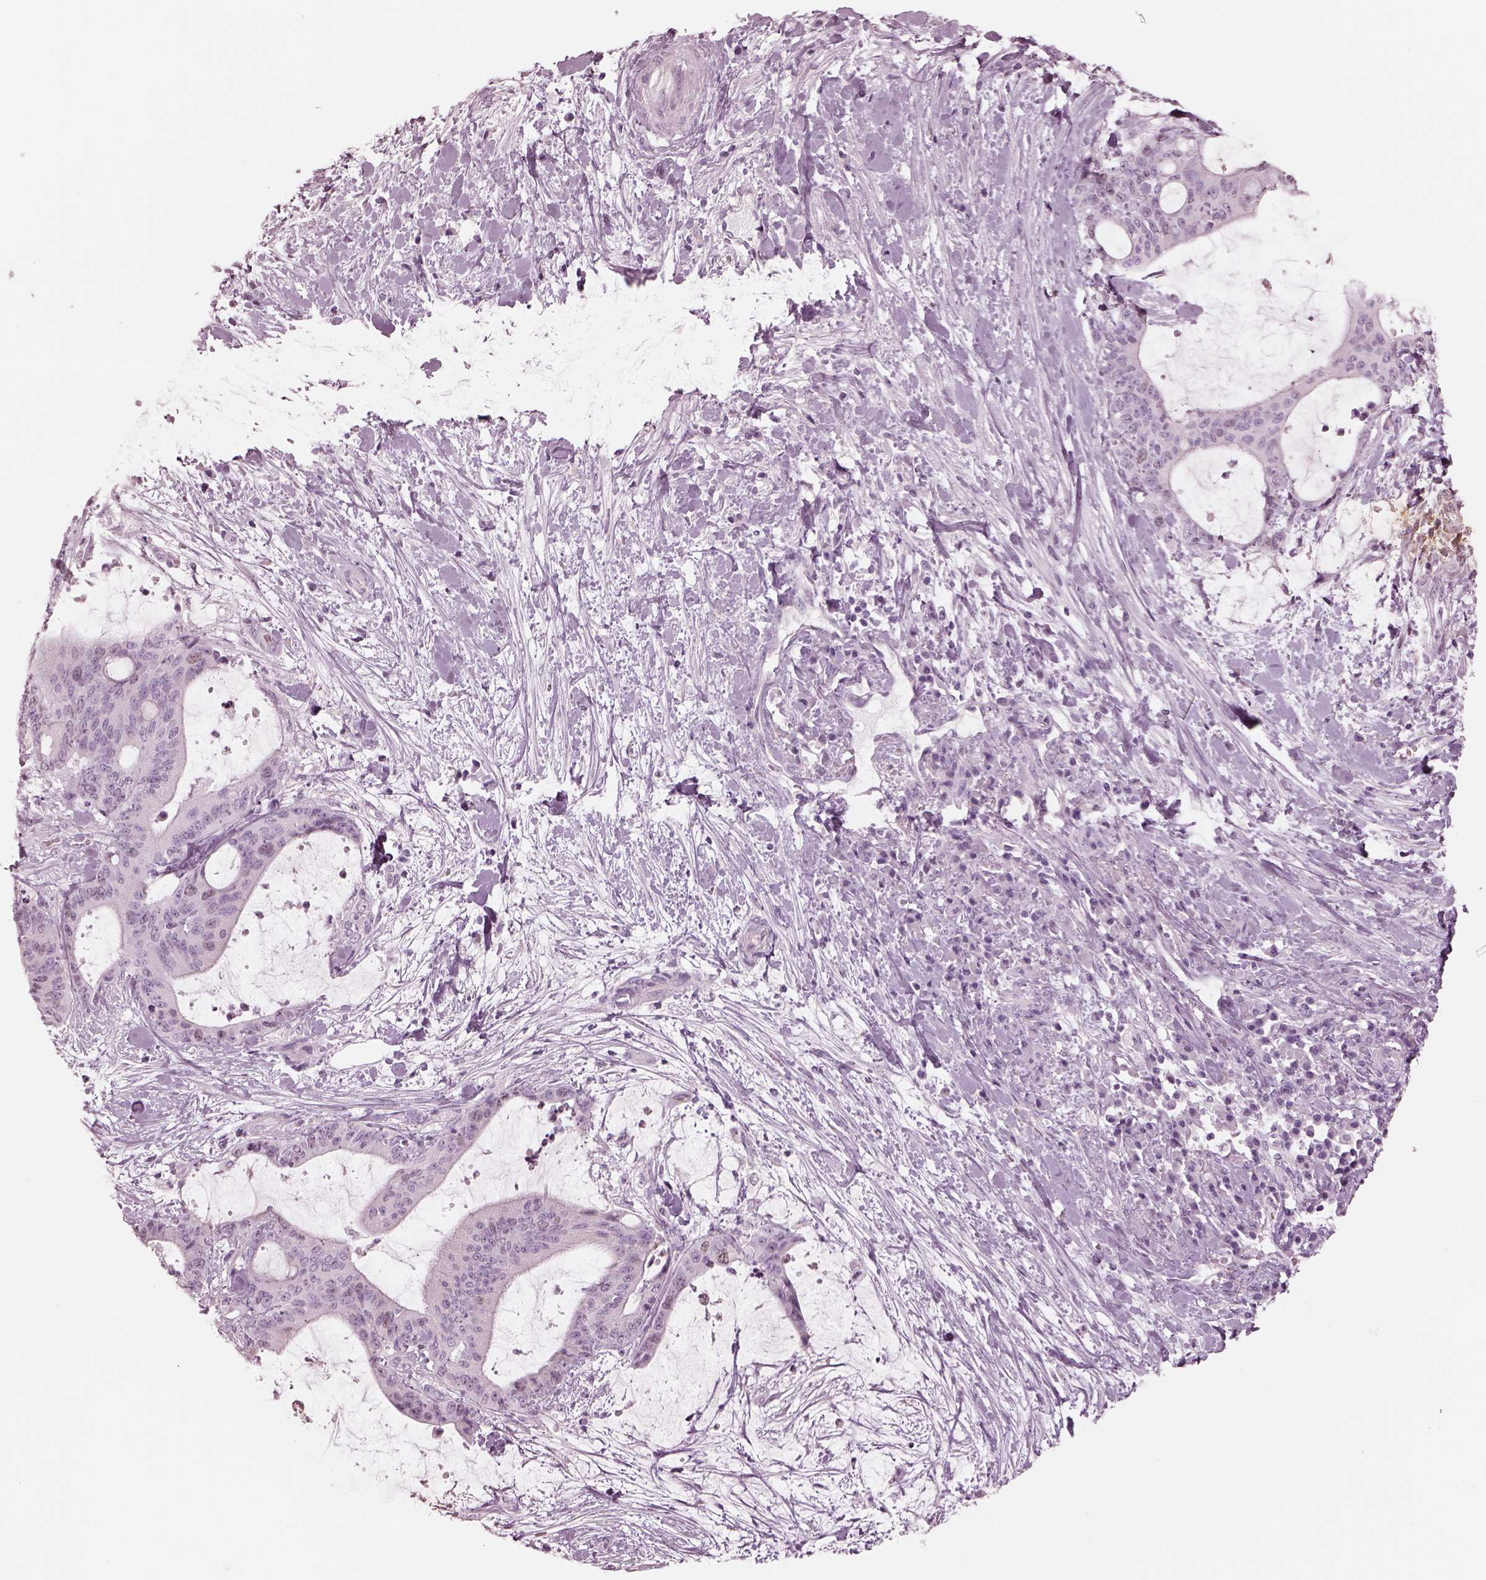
{"staining": {"intensity": "negative", "quantity": "none", "location": "none"}, "tissue": "liver cancer", "cell_type": "Tumor cells", "image_type": "cancer", "snomed": [{"axis": "morphology", "description": "Cholangiocarcinoma"}, {"axis": "topography", "description": "Liver"}], "caption": "Tumor cells are negative for protein expression in human liver cancer.", "gene": "KRTAP24-1", "patient": {"sex": "female", "age": 73}}